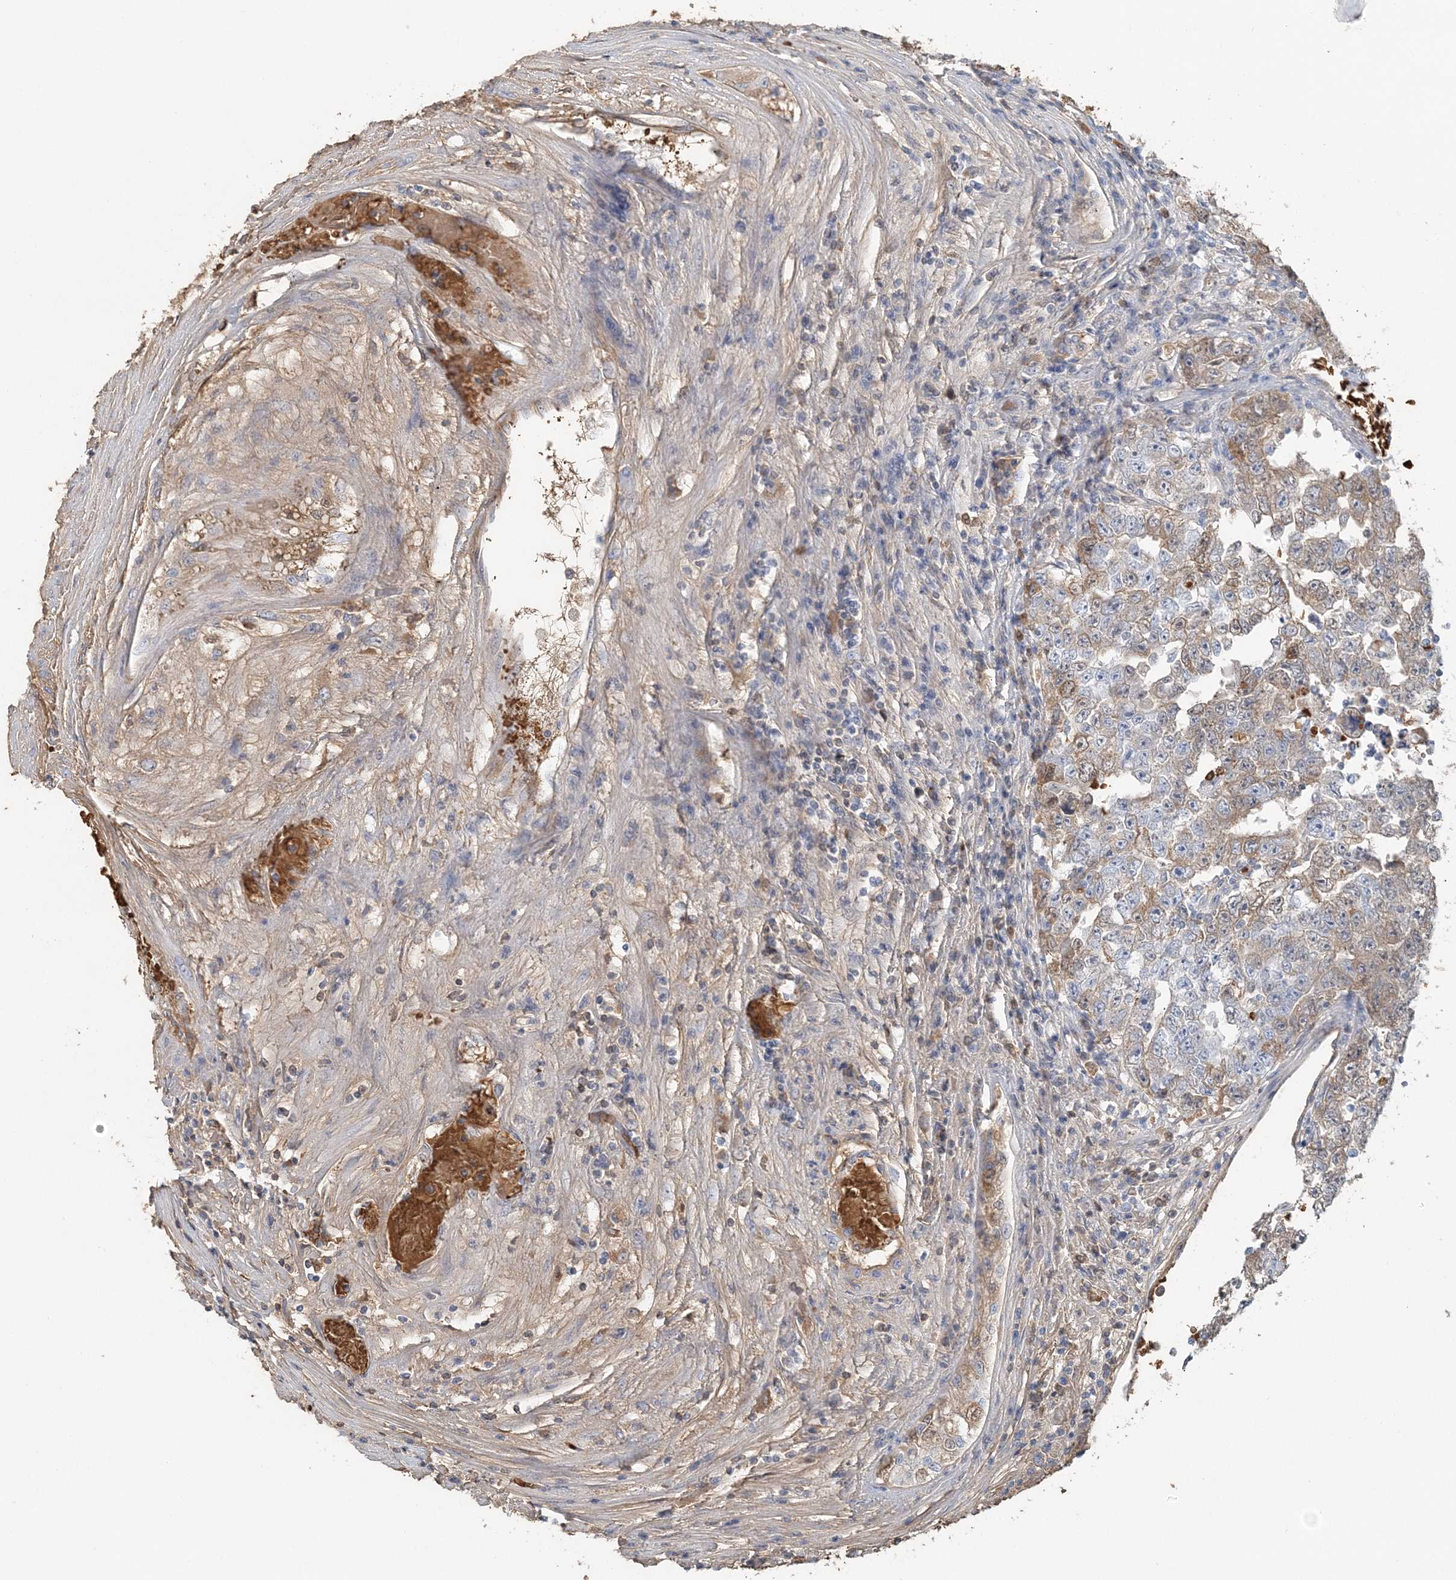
{"staining": {"intensity": "moderate", "quantity": "<25%", "location": "cytoplasmic/membranous"}, "tissue": "testis cancer", "cell_type": "Tumor cells", "image_type": "cancer", "snomed": [{"axis": "morphology", "description": "Carcinoma, Embryonal, NOS"}, {"axis": "topography", "description": "Testis"}], "caption": "Immunohistochemistry (IHC) (DAB (3,3'-diaminobenzidine)) staining of testis cancer exhibits moderate cytoplasmic/membranous protein positivity in approximately <25% of tumor cells.", "gene": "HBD", "patient": {"sex": "male", "age": 25}}